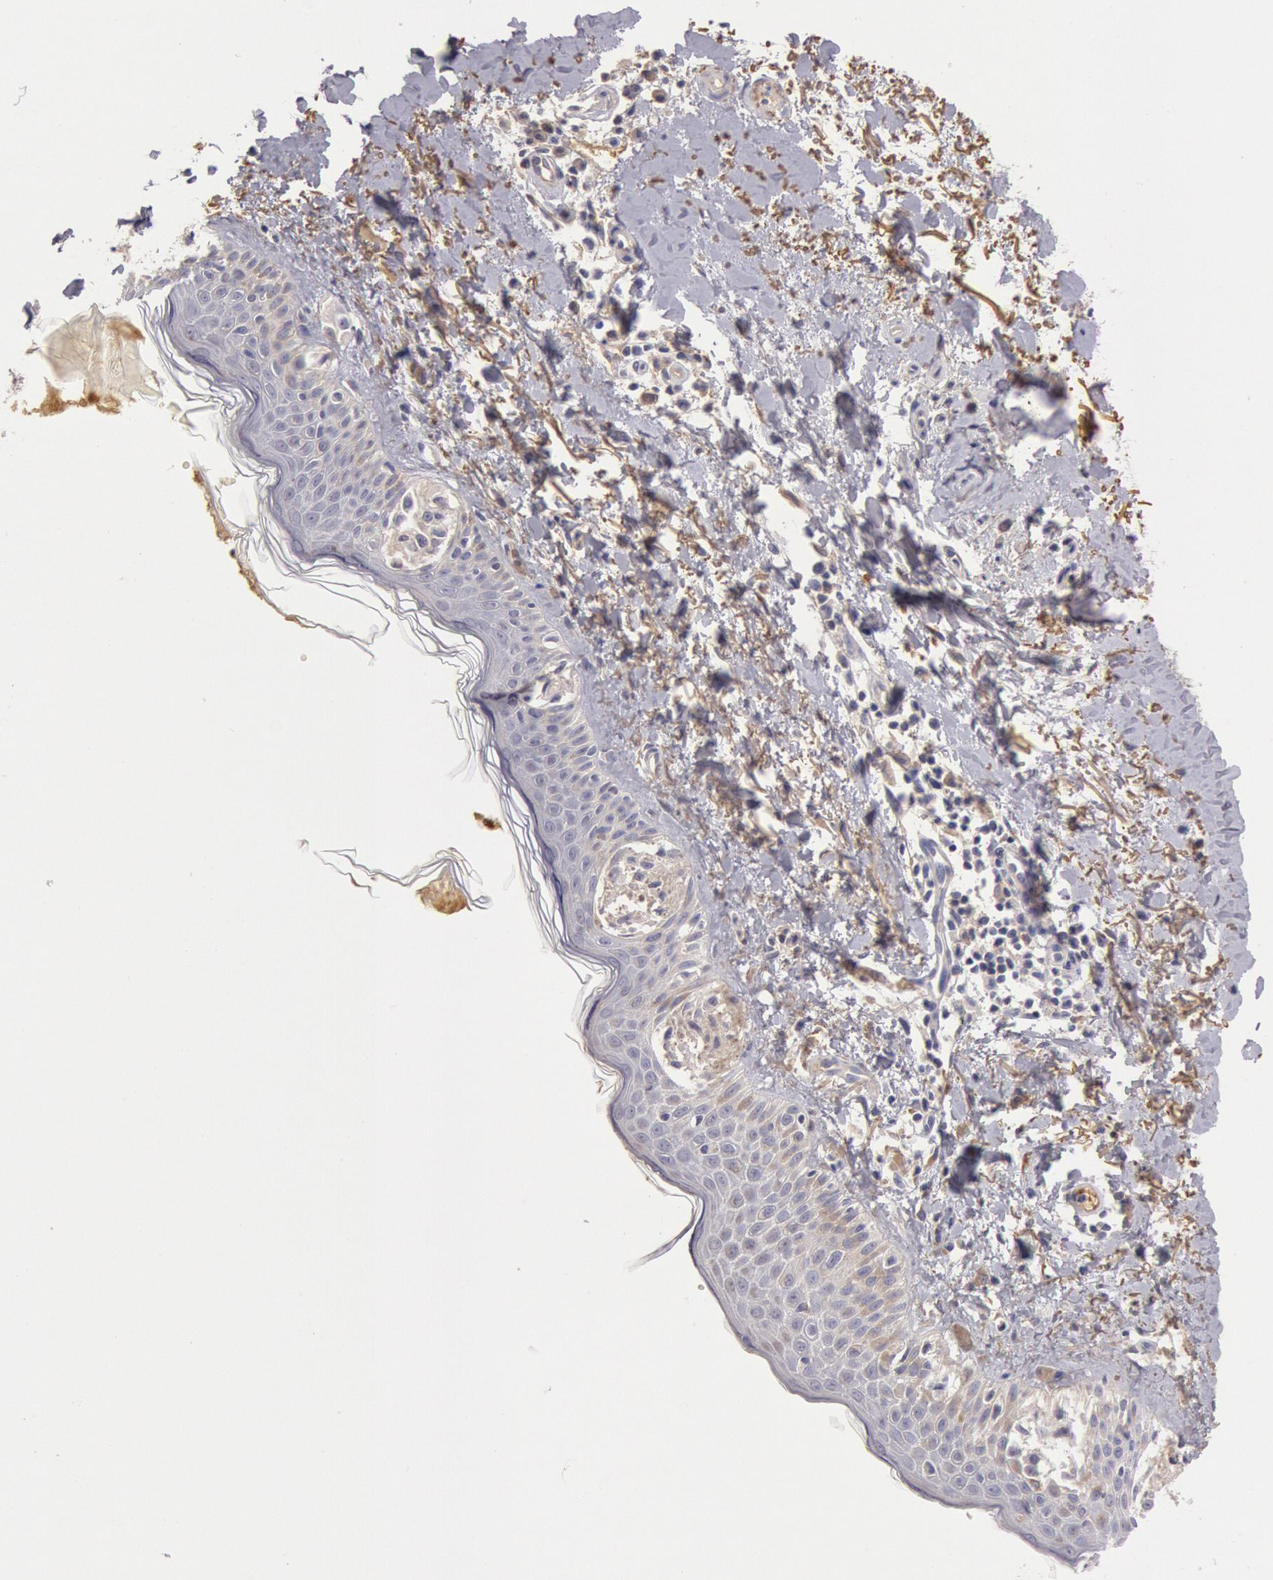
{"staining": {"intensity": "negative", "quantity": "none", "location": "none"}, "tissue": "melanoma", "cell_type": "Tumor cells", "image_type": "cancer", "snomed": [{"axis": "morphology", "description": "Malignant melanoma, NOS"}, {"axis": "topography", "description": "Skin"}], "caption": "Immunohistochemistry micrograph of human malignant melanoma stained for a protein (brown), which displays no staining in tumor cells.", "gene": "C1R", "patient": {"sex": "female", "age": 73}}